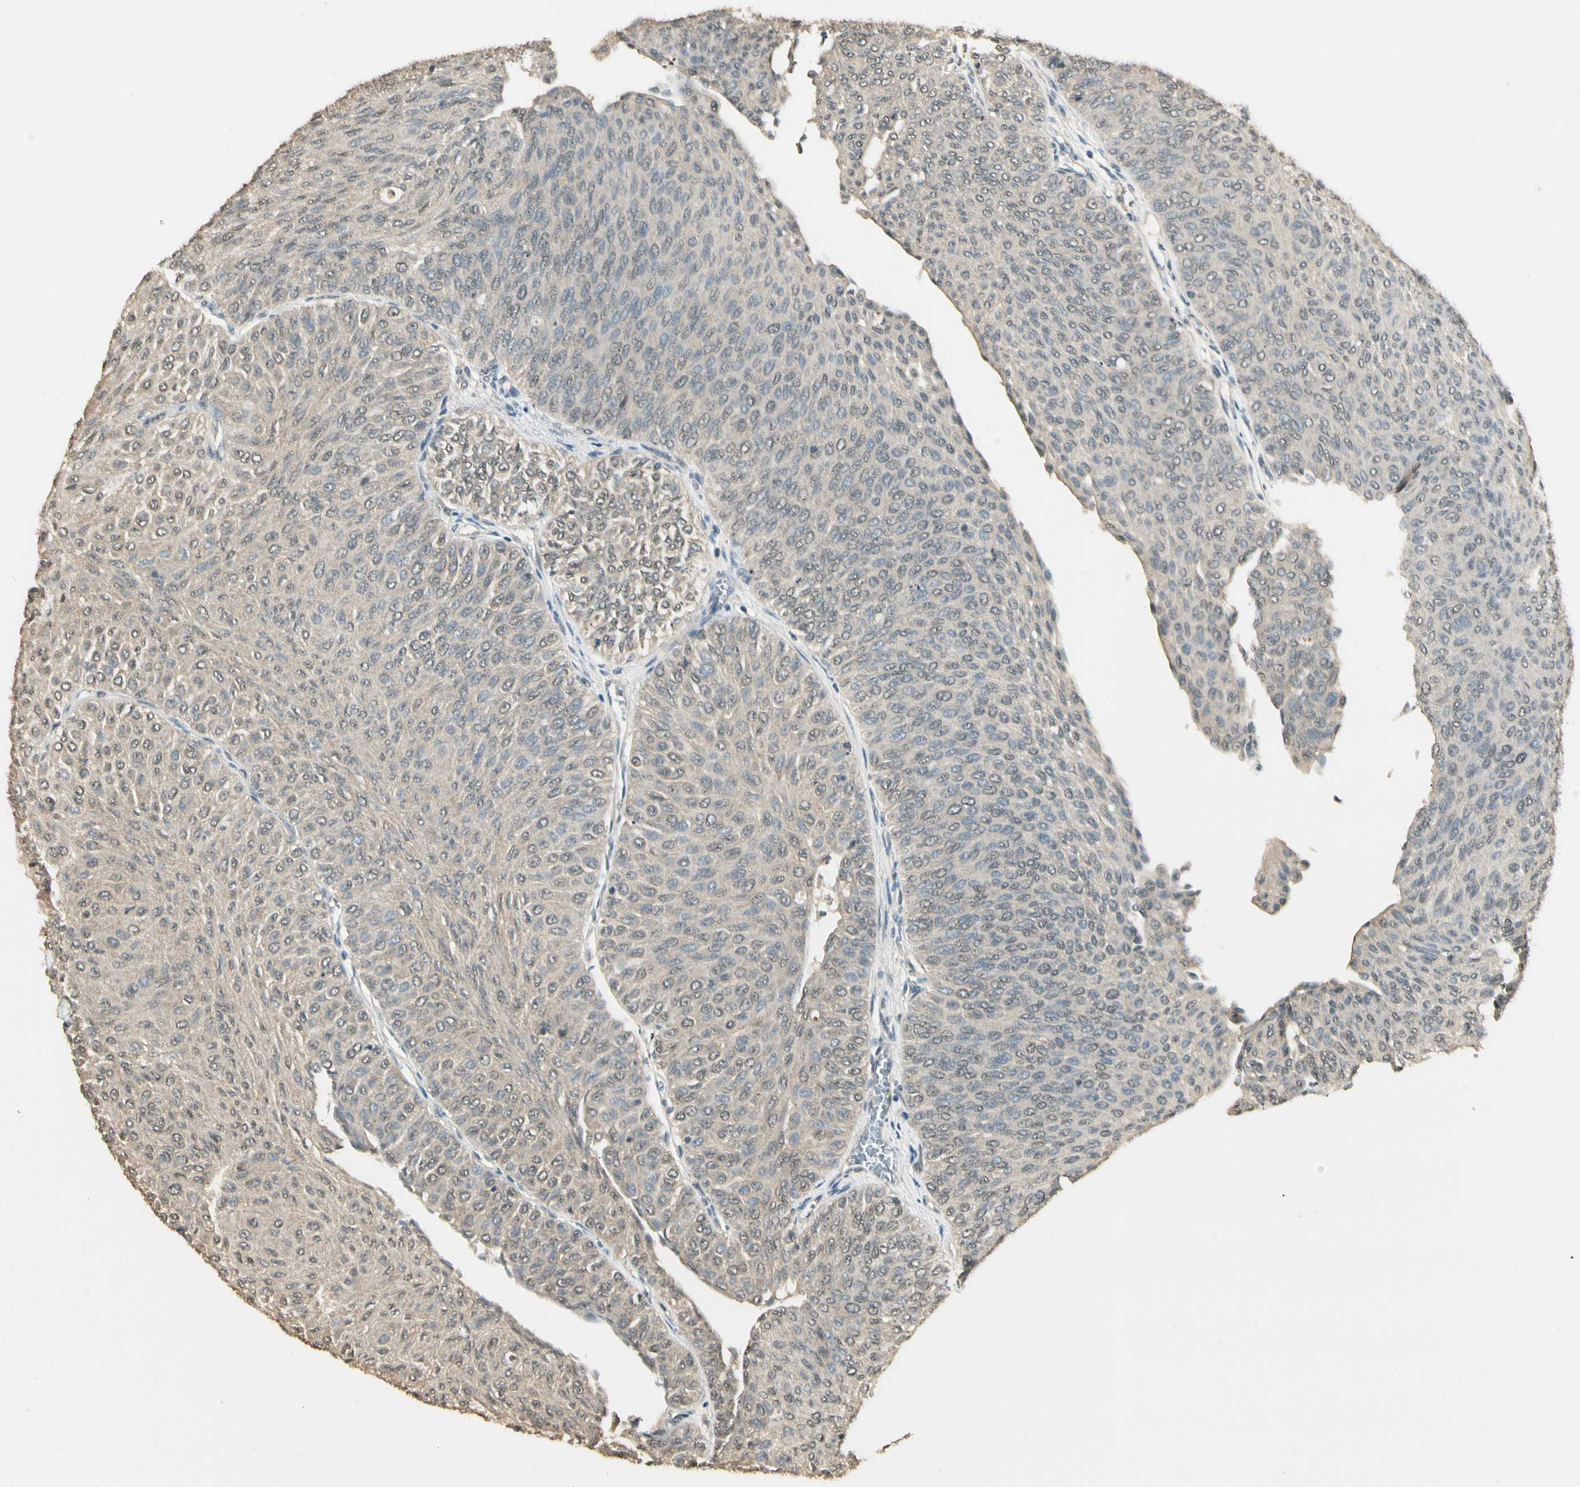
{"staining": {"intensity": "weak", "quantity": "25%-75%", "location": "cytoplasmic/membranous"}, "tissue": "urothelial cancer", "cell_type": "Tumor cells", "image_type": "cancer", "snomed": [{"axis": "morphology", "description": "Urothelial carcinoma, Low grade"}, {"axis": "topography", "description": "Urinary bladder"}], "caption": "Immunohistochemistry (IHC) photomicrograph of urothelial cancer stained for a protein (brown), which displays low levels of weak cytoplasmic/membranous staining in approximately 25%-75% of tumor cells.", "gene": "SGCA", "patient": {"sex": "male", "age": 78}}